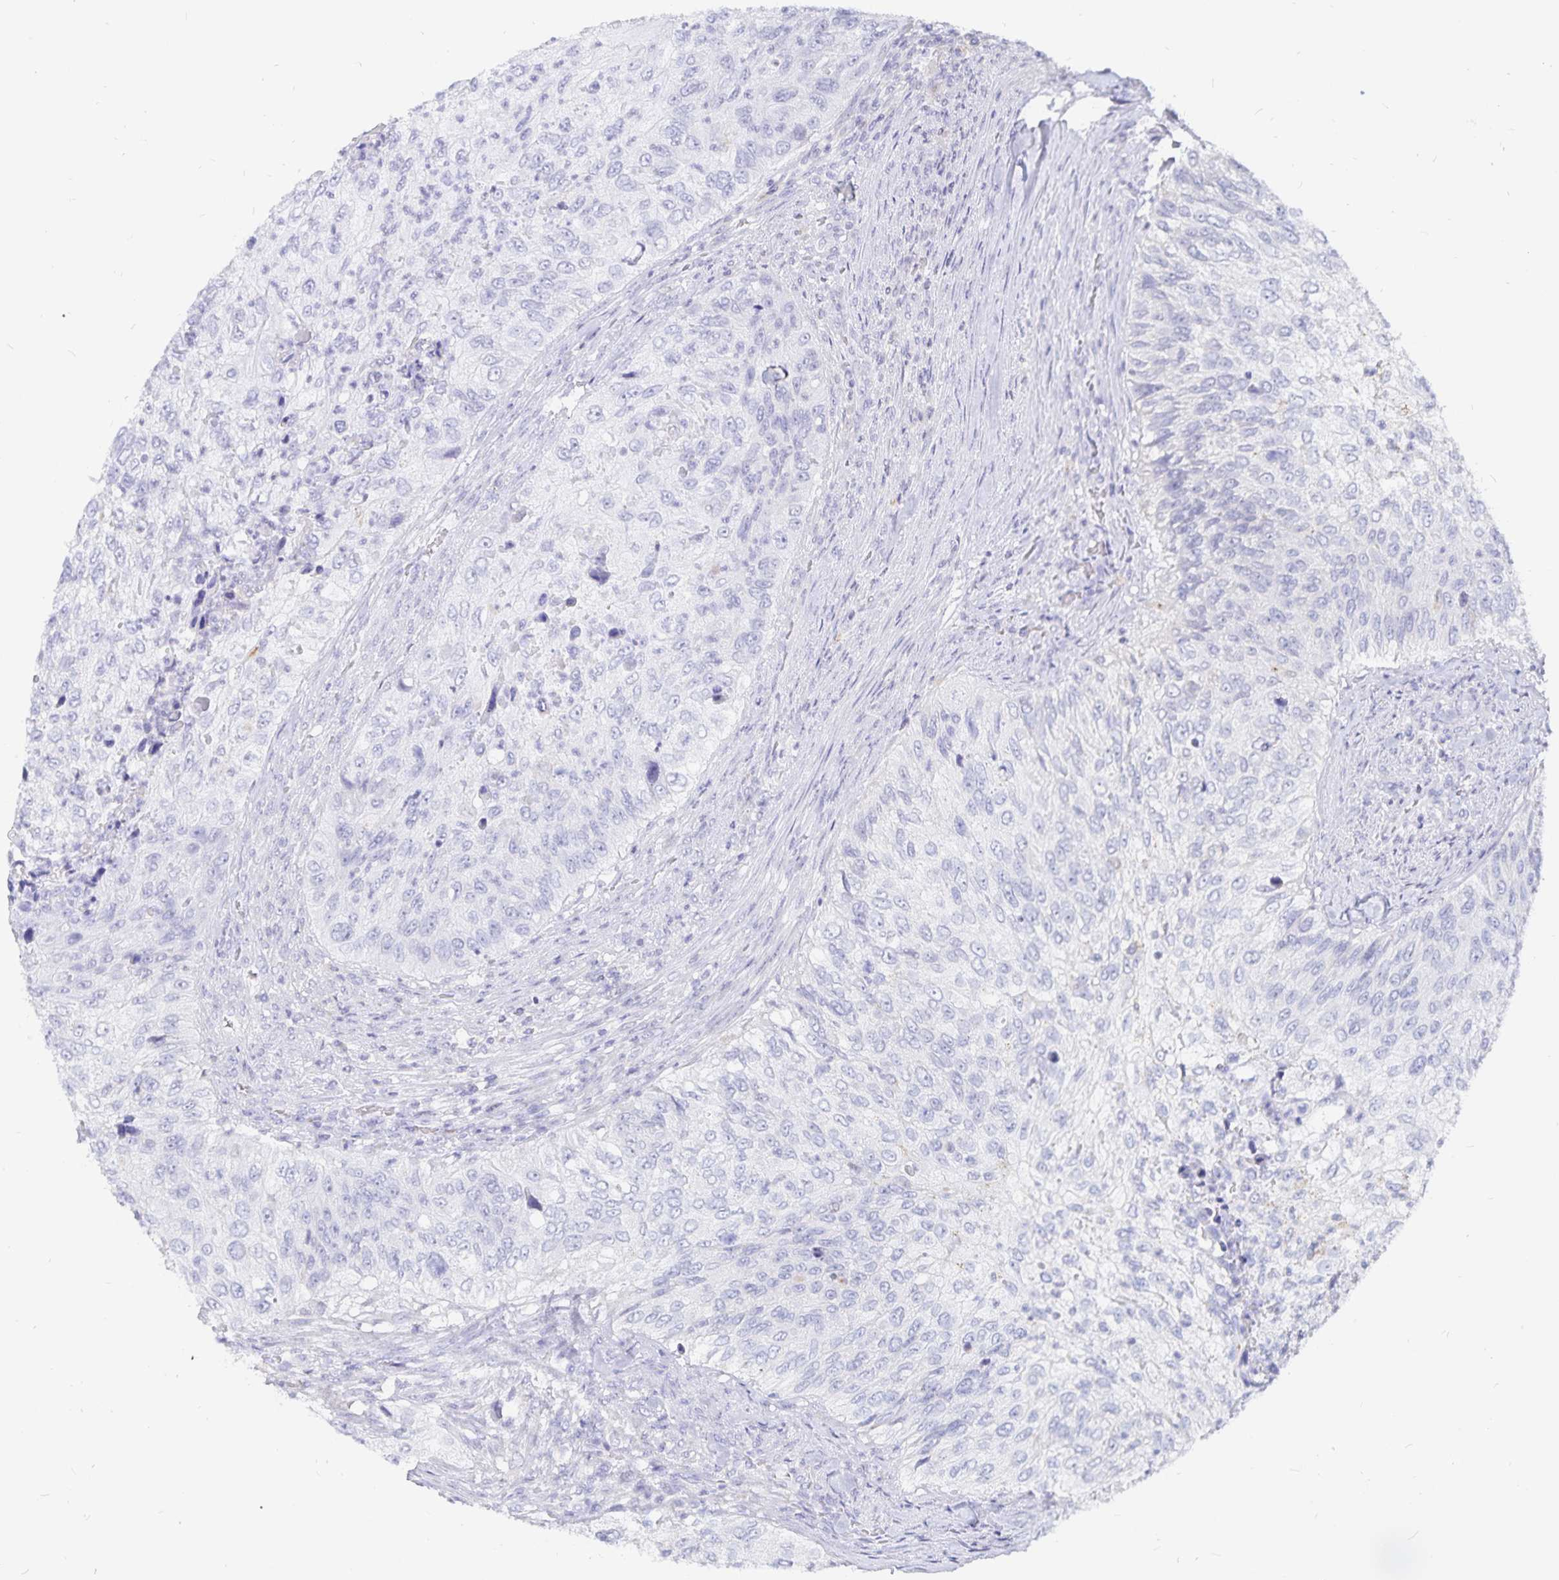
{"staining": {"intensity": "negative", "quantity": "none", "location": "none"}, "tissue": "urothelial cancer", "cell_type": "Tumor cells", "image_type": "cancer", "snomed": [{"axis": "morphology", "description": "Urothelial carcinoma, High grade"}, {"axis": "topography", "description": "Urinary bladder"}], "caption": "This is an IHC image of high-grade urothelial carcinoma. There is no expression in tumor cells.", "gene": "PKHD1", "patient": {"sex": "female", "age": 60}}